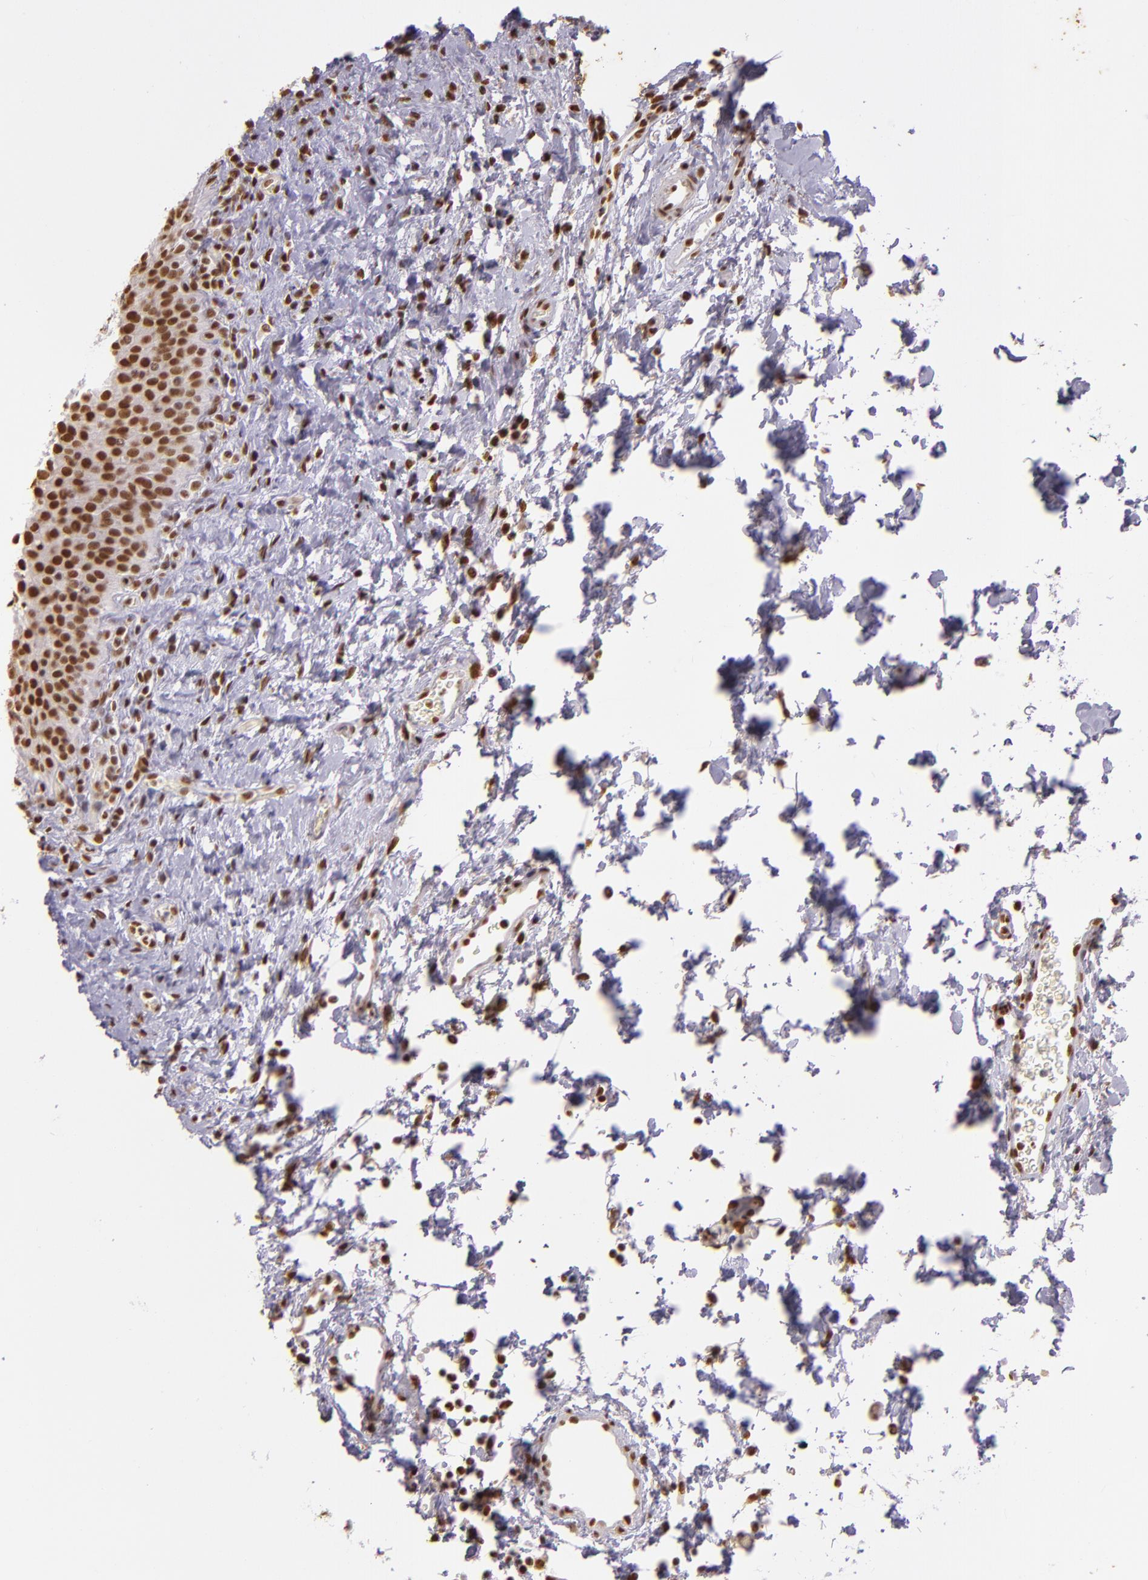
{"staining": {"intensity": "strong", "quantity": ">75%", "location": "nuclear"}, "tissue": "urinary bladder", "cell_type": "Urothelial cells", "image_type": "normal", "snomed": [{"axis": "morphology", "description": "Normal tissue, NOS"}, {"axis": "topography", "description": "Urinary bladder"}], "caption": "A photomicrograph of urinary bladder stained for a protein demonstrates strong nuclear brown staining in urothelial cells.", "gene": "USF1", "patient": {"sex": "male", "age": 51}}